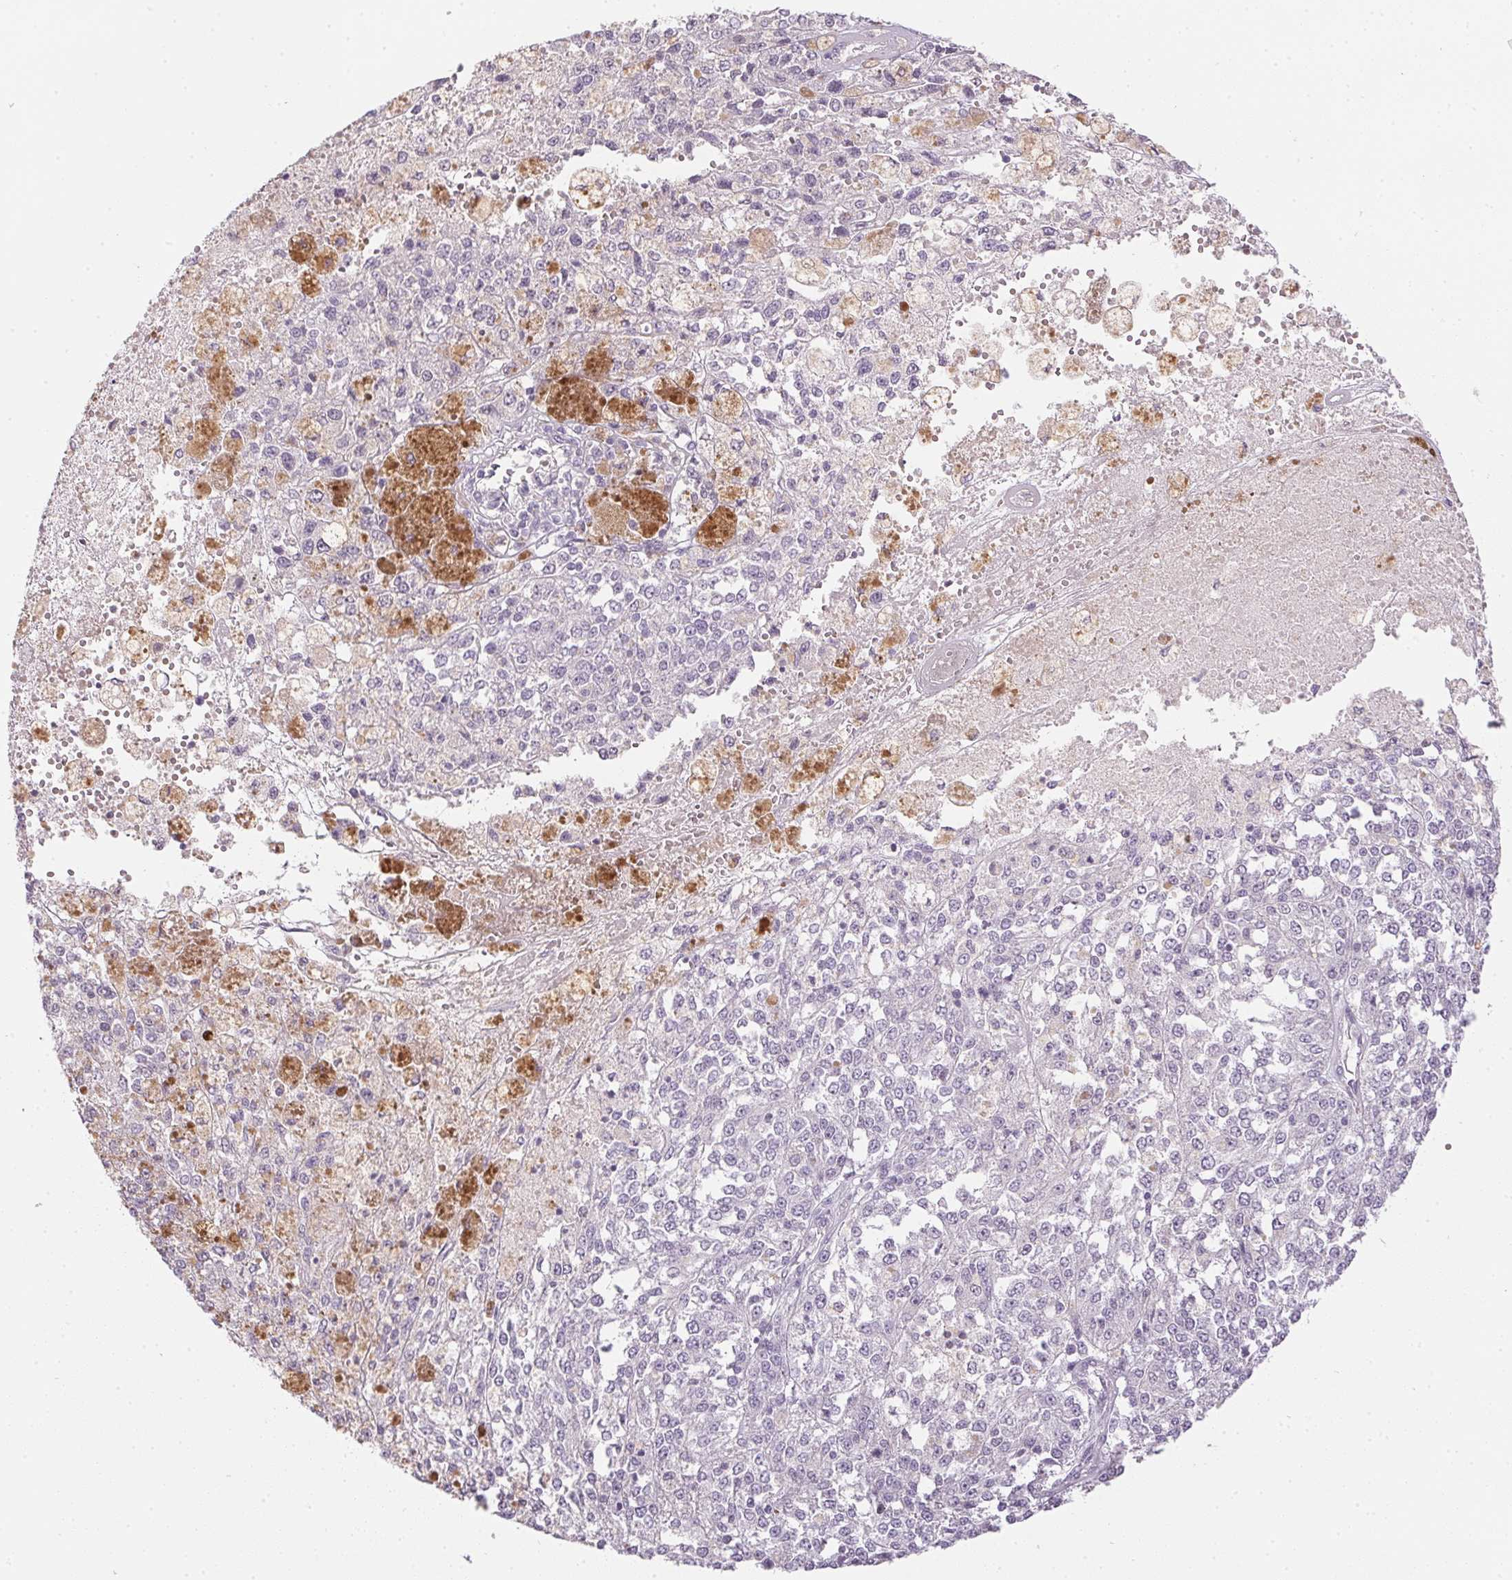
{"staining": {"intensity": "negative", "quantity": "none", "location": "none"}, "tissue": "melanoma", "cell_type": "Tumor cells", "image_type": "cancer", "snomed": [{"axis": "morphology", "description": "Malignant melanoma, Metastatic site"}, {"axis": "topography", "description": "Lymph node"}], "caption": "This is an IHC photomicrograph of human melanoma. There is no staining in tumor cells.", "gene": "CTCFL", "patient": {"sex": "female", "age": 64}}